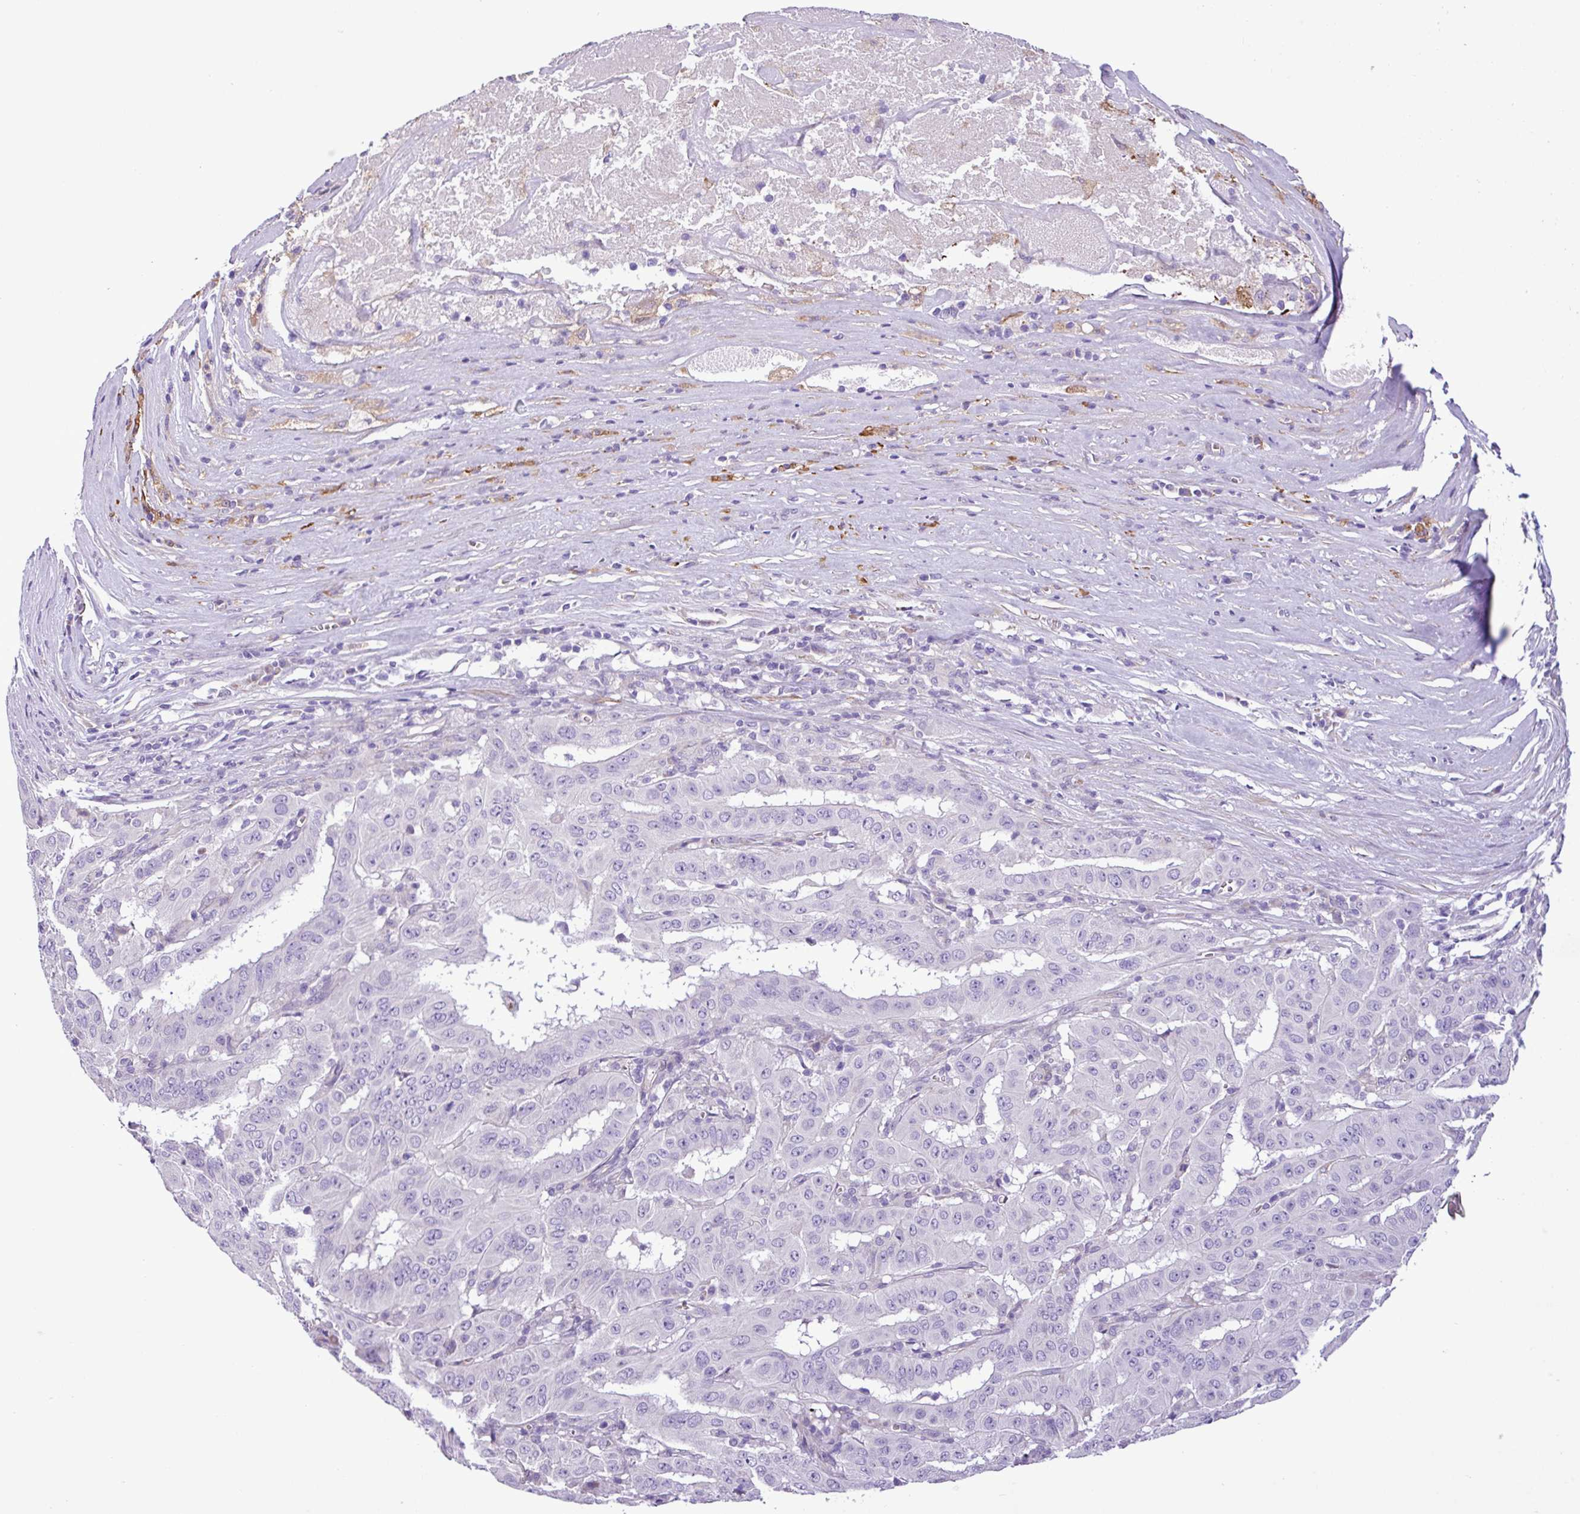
{"staining": {"intensity": "negative", "quantity": "none", "location": "none"}, "tissue": "pancreatic cancer", "cell_type": "Tumor cells", "image_type": "cancer", "snomed": [{"axis": "morphology", "description": "Adenocarcinoma, NOS"}, {"axis": "topography", "description": "Pancreas"}], "caption": "High magnification brightfield microscopy of adenocarcinoma (pancreatic) stained with DAB (brown) and counterstained with hematoxylin (blue): tumor cells show no significant expression.", "gene": "C11orf91", "patient": {"sex": "male", "age": 63}}